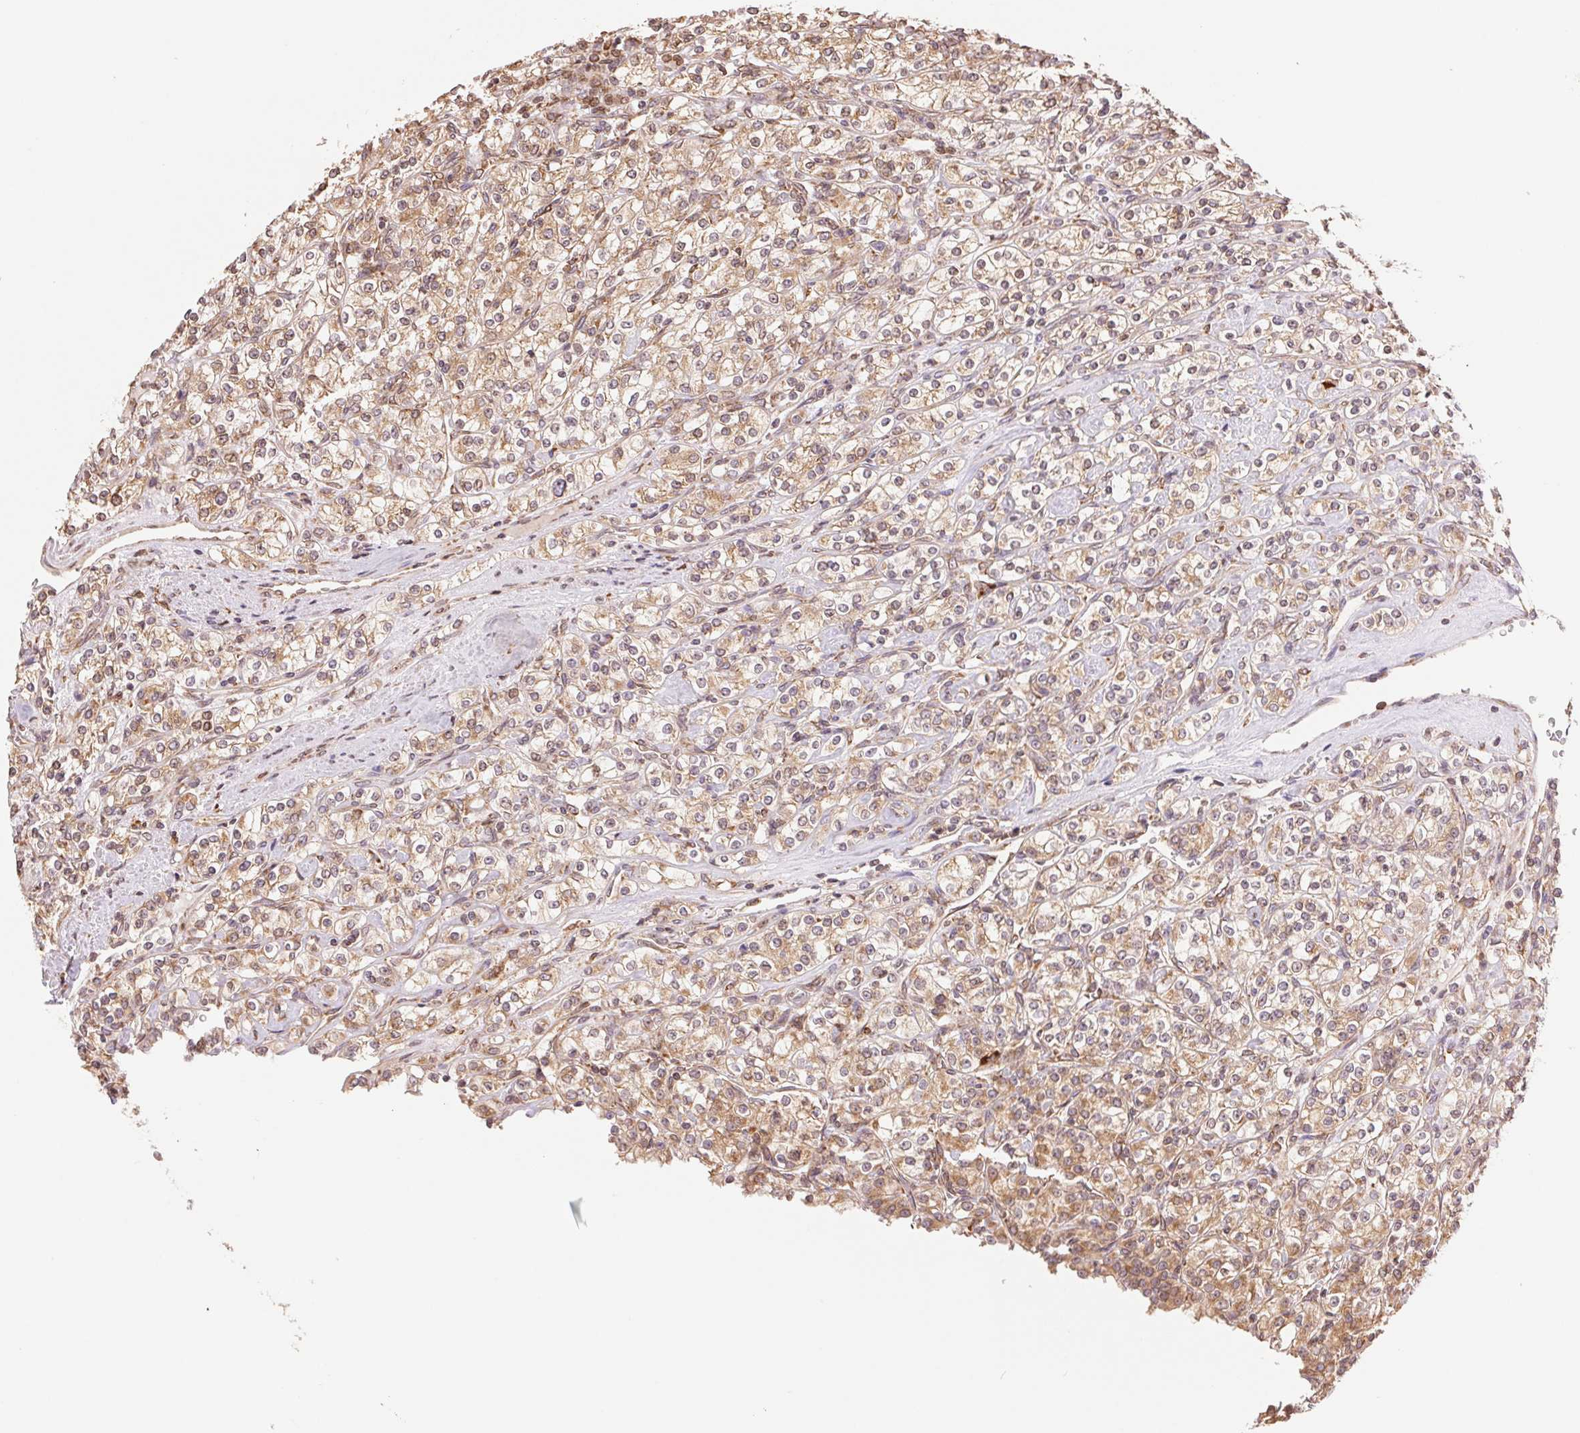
{"staining": {"intensity": "moderate", "quantity": ">75%", "location": "cytoplasmic/membranous"}, "tissue": "renal cancer", "cell_type": "Tumor cells", "image_type": "cancer", "snomed": [{"axis": "morphology", "description": "Adenocarcinoma, NOS"}, {"axis": "topography", "description": "Kidney"}], "caption": "DAB immunohistochemical staining of human renal cancer displays moderate cytoplasmic/membranous protein staining in about >75% of tumor cells.", "gene": "RPN1", "patient": {"sex": "male", "age": 77}}